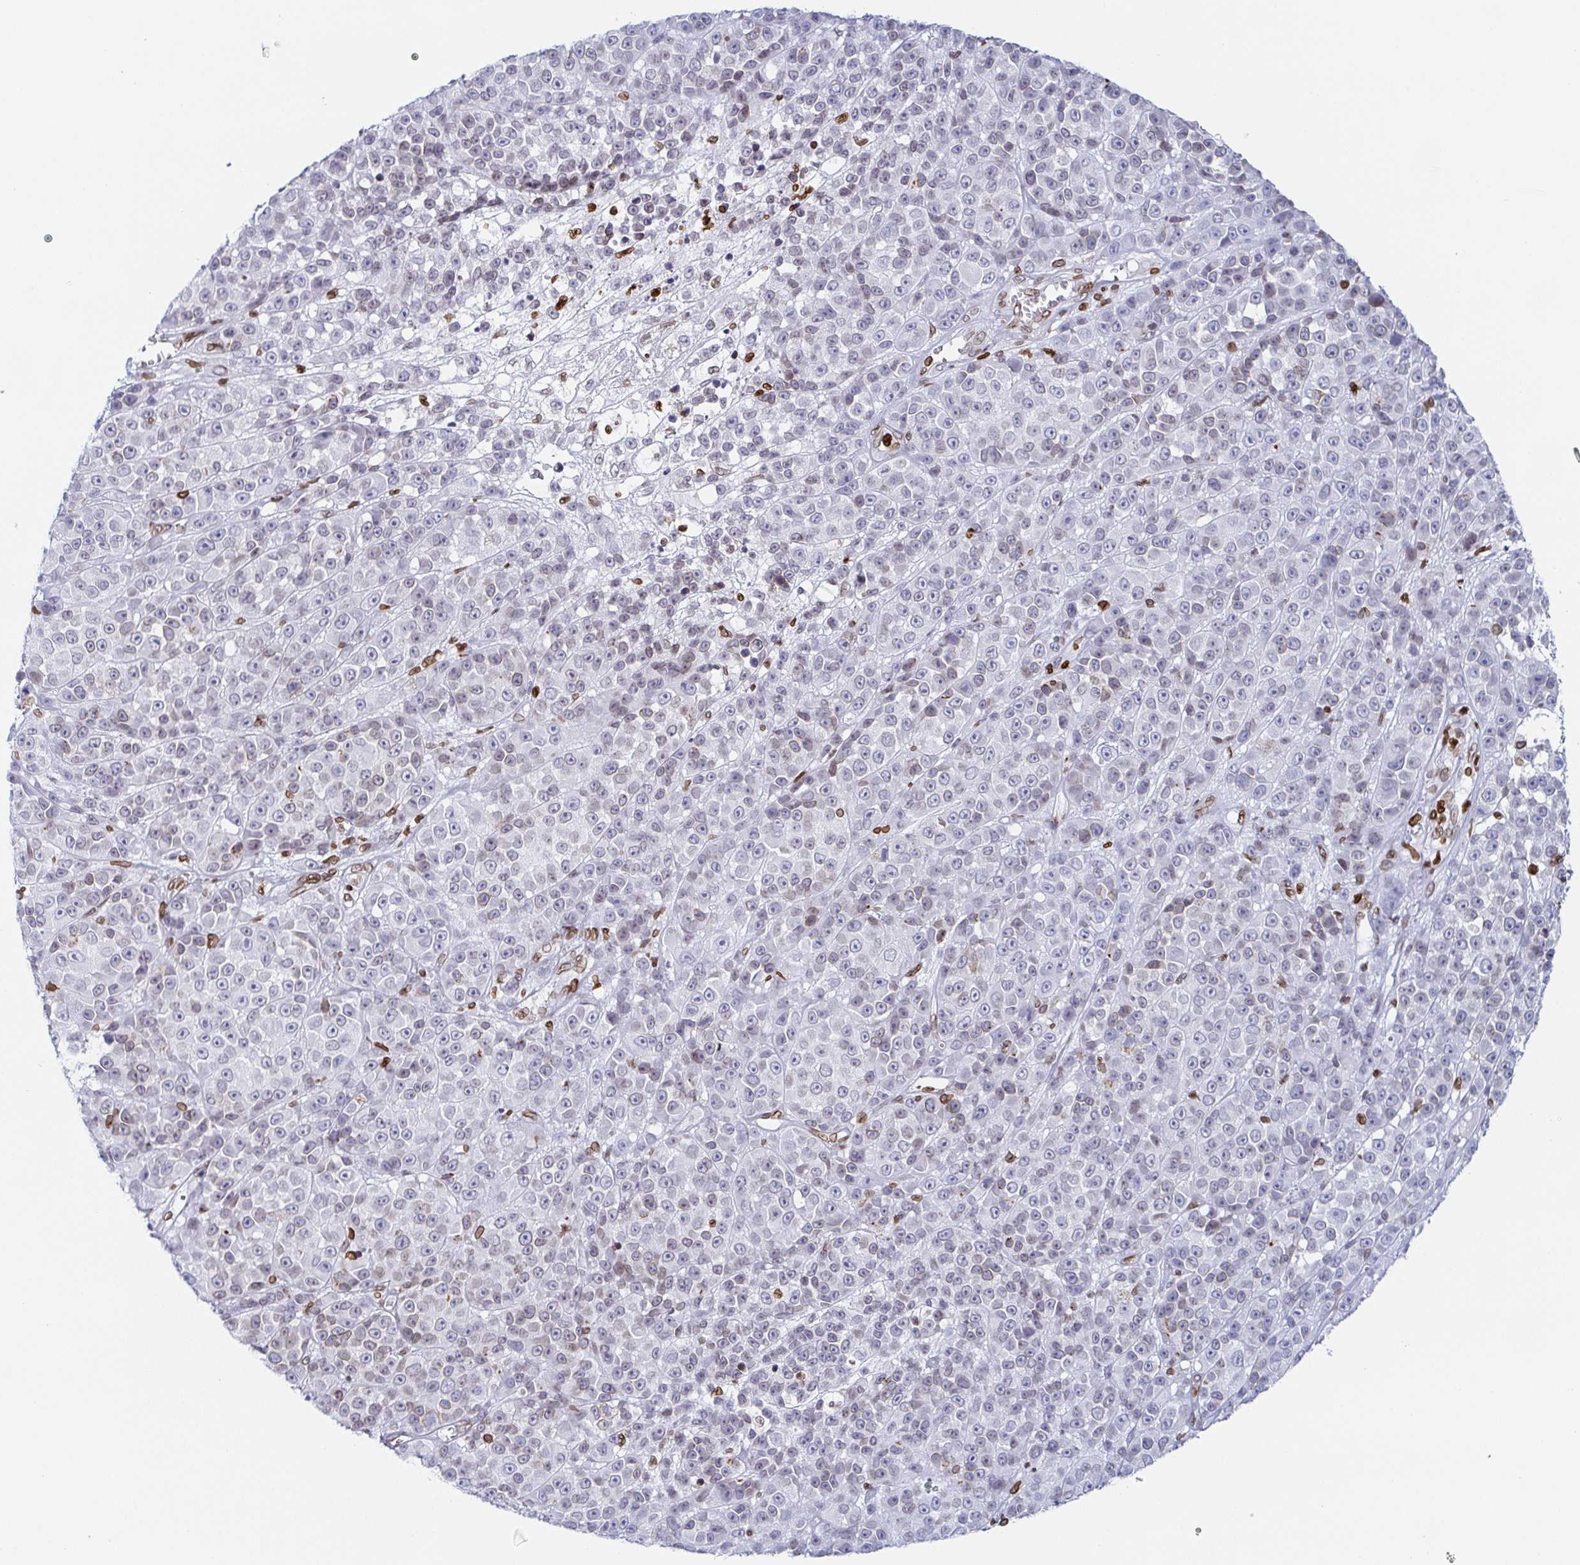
{"staining": {"intensity": "negative", "quantity": "none", "location": "none"}, "tissue": "melanoma", "cell_type": "Tumor cells", "image_type": "cancer", "snomed": [{"axis": "morphology", "description": "Malignant melanoma, NOS"}, {"axis": "topography", "description": "Skin"}, {"axis": "topography", "description": "Skin of back"}], "caption": "The photomicrograph demonstrates no significant positivity in tumor cells of melanoma. (DAB (3,3'-diaminobenzidine) immunohistochemistry visualized using brightfield microscopy, high magnification).", "gene": "BTBD7", "patient": {"sex": "male", "age": 91}}